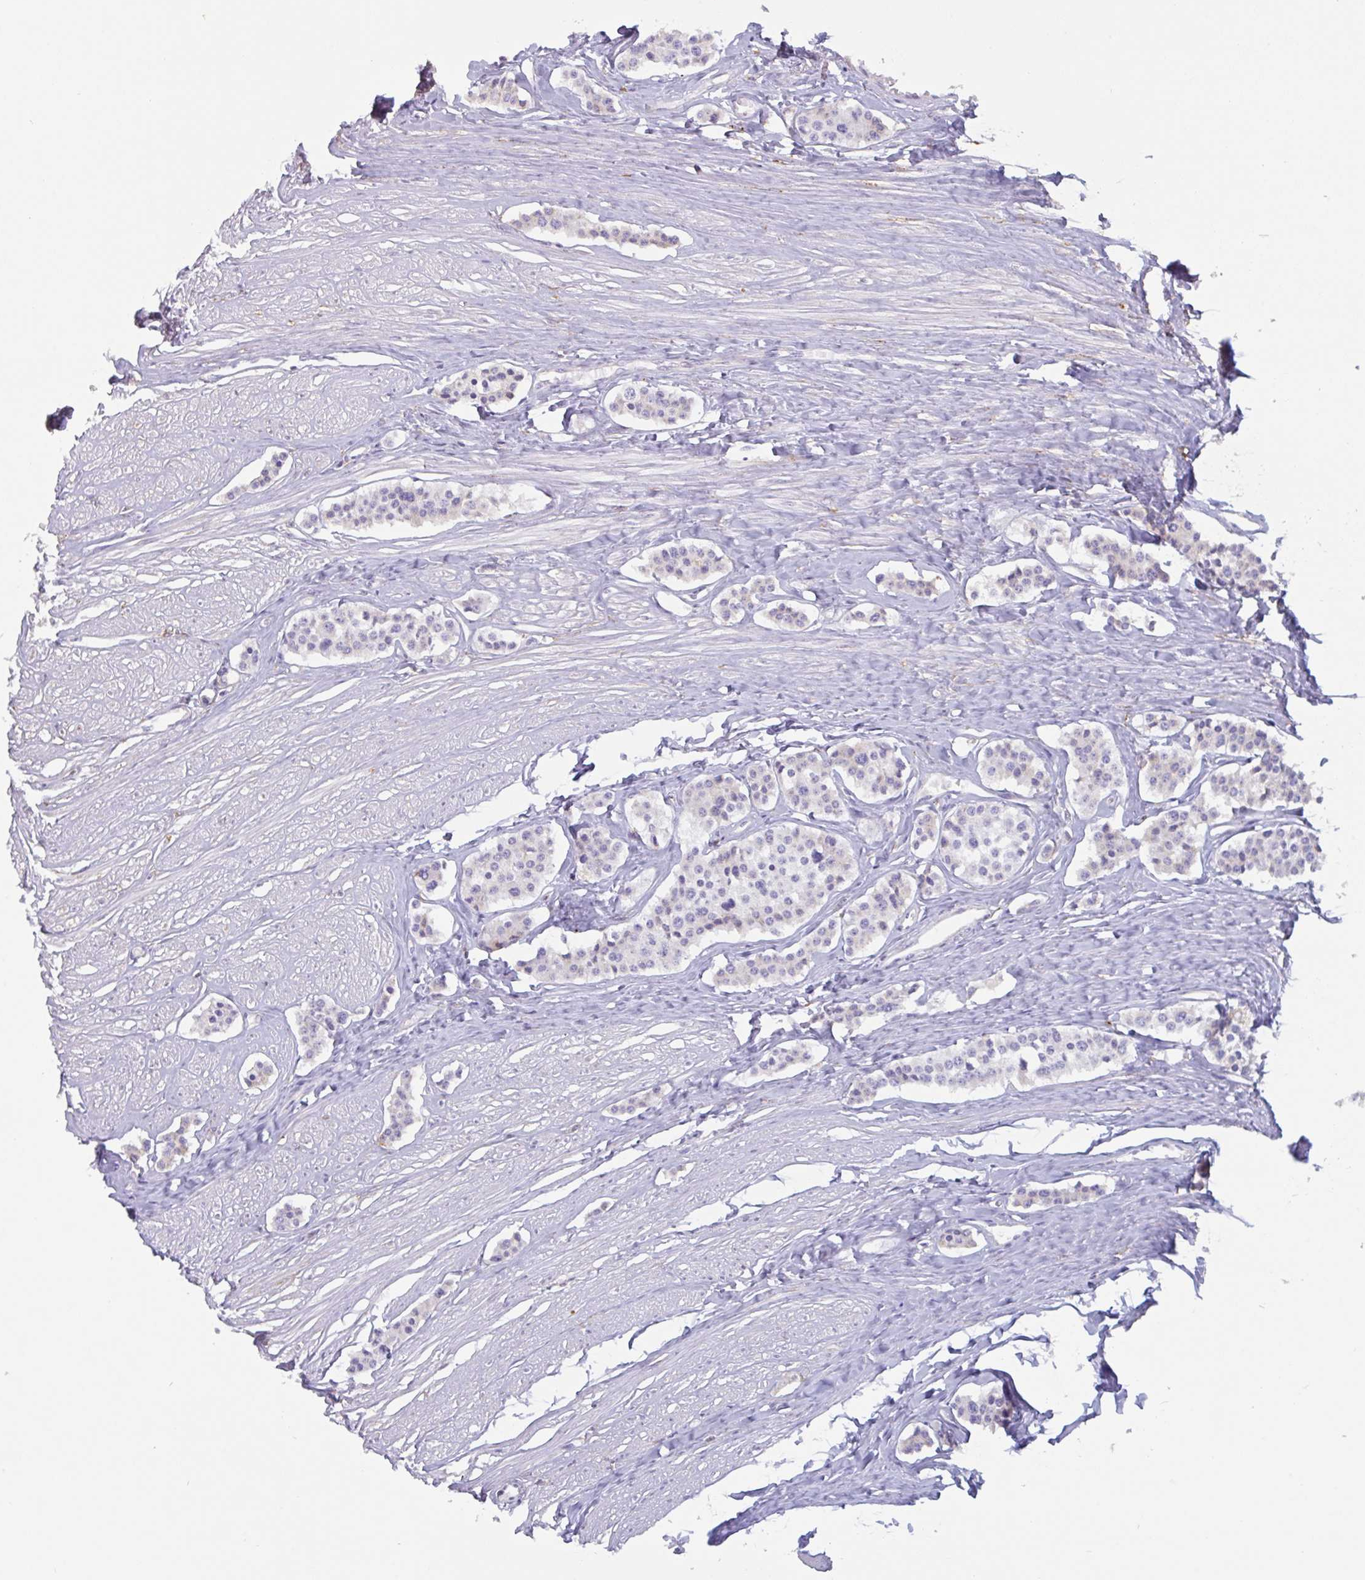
{"staining": {"intensity": "negative", "quantity": "none", "location": "none"}, "tissue": "carcinoid", "cell_type": "Tumor cells", "image_type": "cancer", "snomed": [{"axis": "morphology", "description": "Carcinoid, malignant, NOS"}, {"axis": "topography", "description": "Small intestine"}], "caption": "Immunohistochemistry image of human carcinoid (malignant) stained for a protein (brown), which displays no expression in tumor cells.", "gene": "DOK4", "patient": {"sex": "male", "age": 60}}